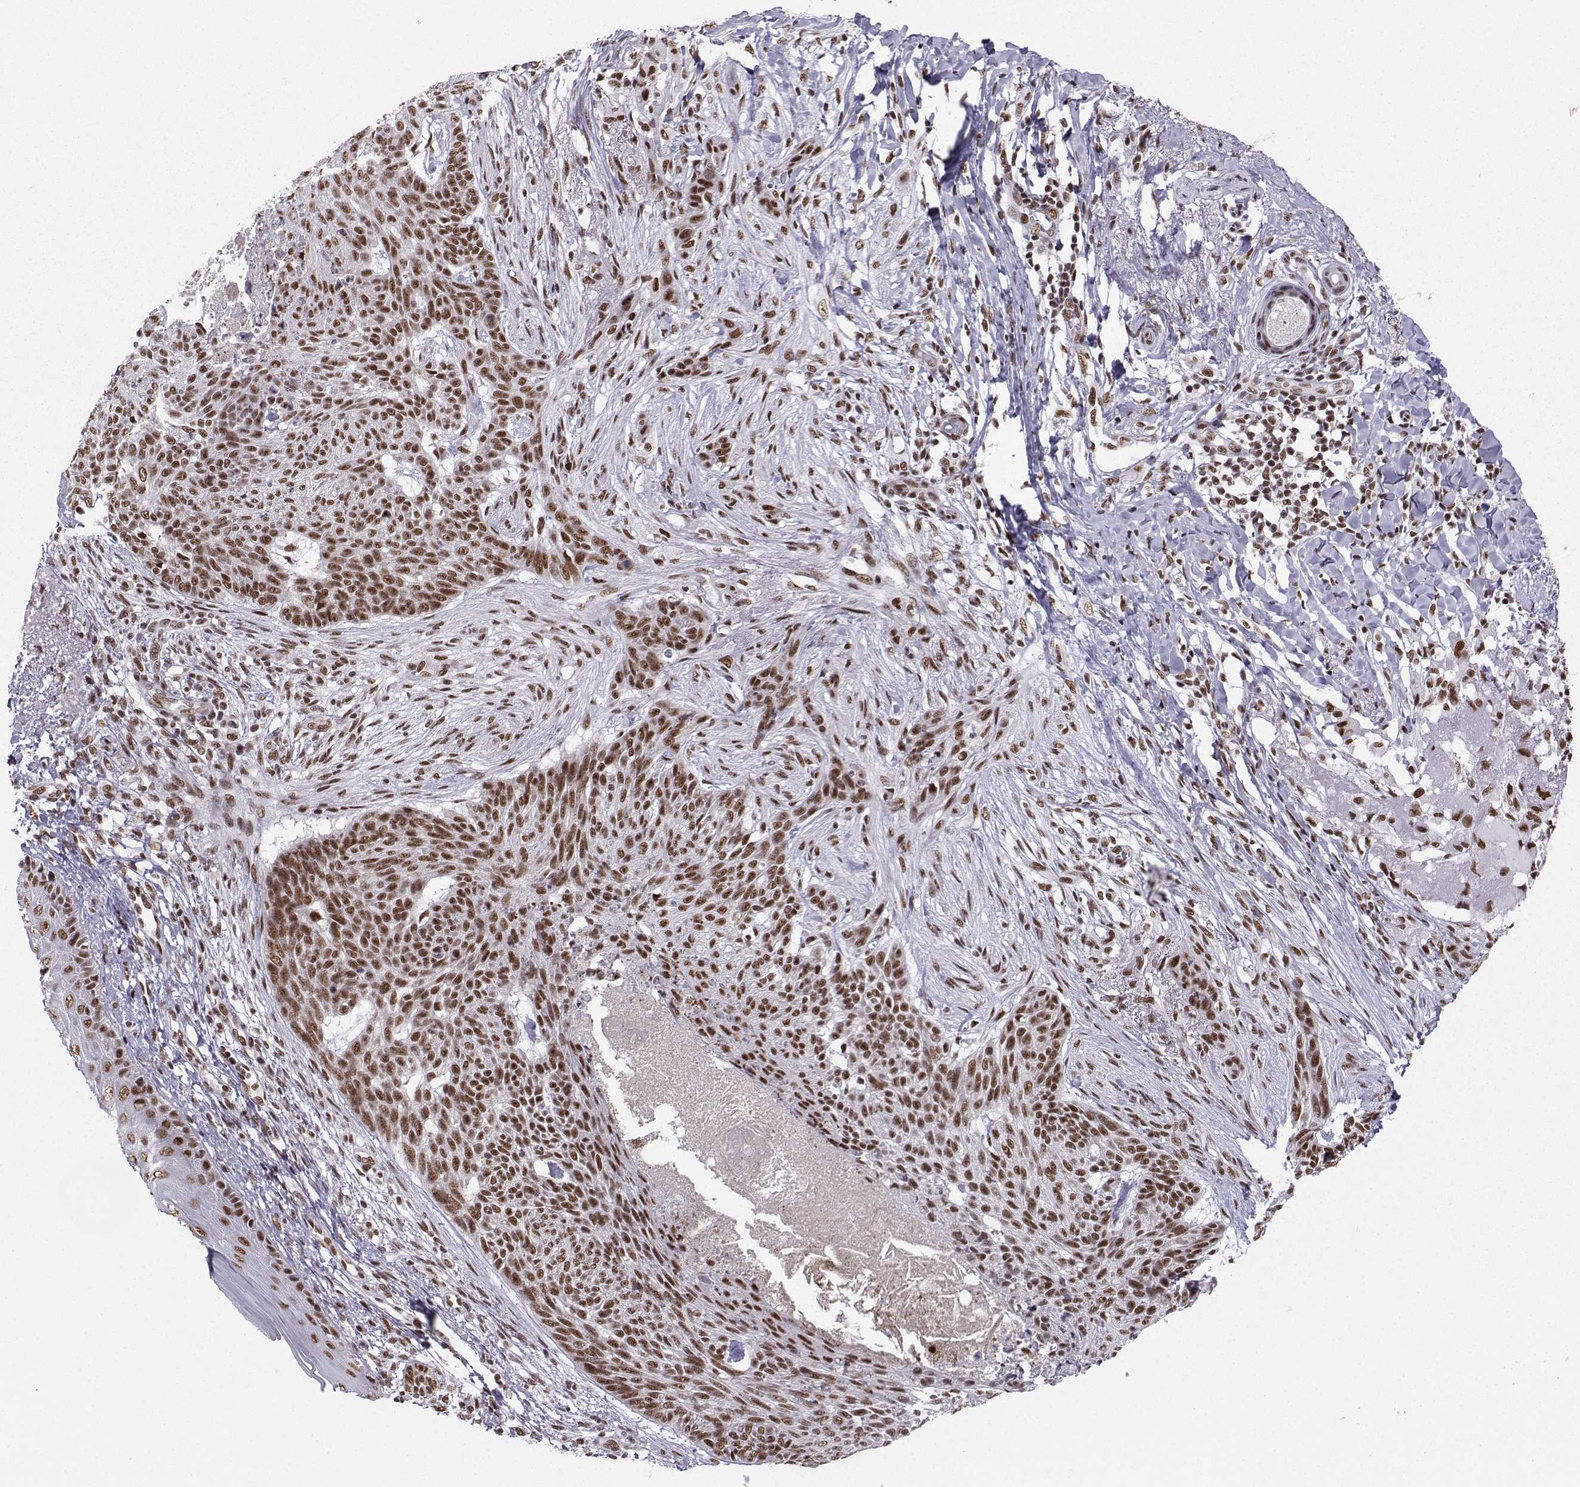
{"staining": {"intensity": "moderate", "quantity": ">75%", "location": "nuclear"}, "tissue": "skin cancer", "cell_type": "Tumor cells", "image_type": "cancer", "snomed": [{"axis": "morphology", "description": "Normal tissue, NOS"}, {"axis": "morphology", "description": "Basal cell carcinoma"}, {"axis": "topography", "description": "Skin"}], "caption": "An image showing moderate nuclear staining in approximately >75% of tumor cells in skin cancer, as visualized by brown immunohistochemical staining.", "gene": "SNRPB2", "patient": {"sex": "male", "age": 84}}